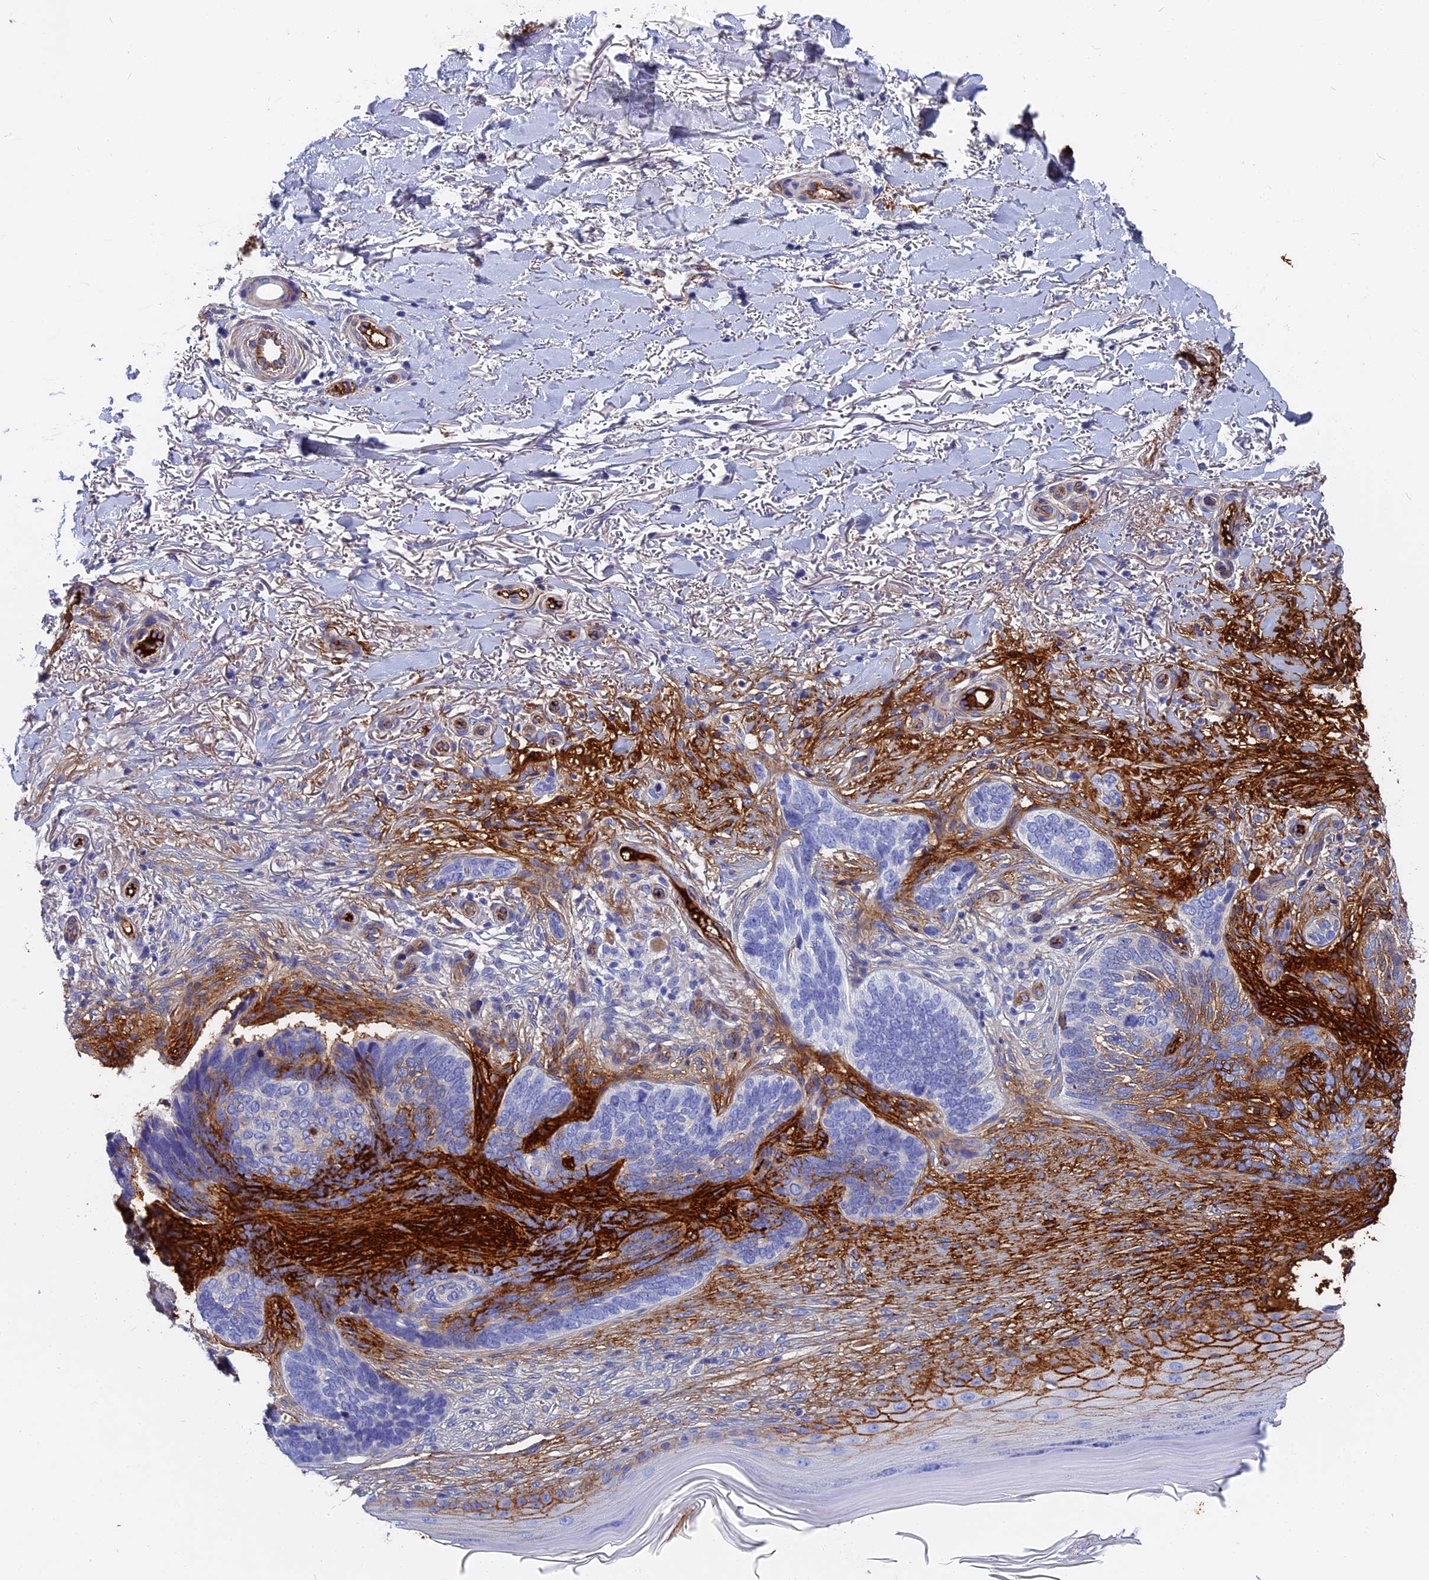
{"staining": {"intensity": "negative", "quantity": "none", "location": "none"}, "tissue": "skin cancer", "cell_type": "Tumor cells", "image_type": "cancer", "snomed": [{"axis": "morphology", "description": "Normal tissue, NOS"}, {"axis": "morphology", "description": "Basal cell carcinoma"}, {"axis": "topography", "description": "Skin"}], "caption": "Protein analysis of basal cell carcinoma (skin) shows no significant staining in tumor cells.", "gene": "ITIH1", "patient": {"sex": "female", "age": 67}}